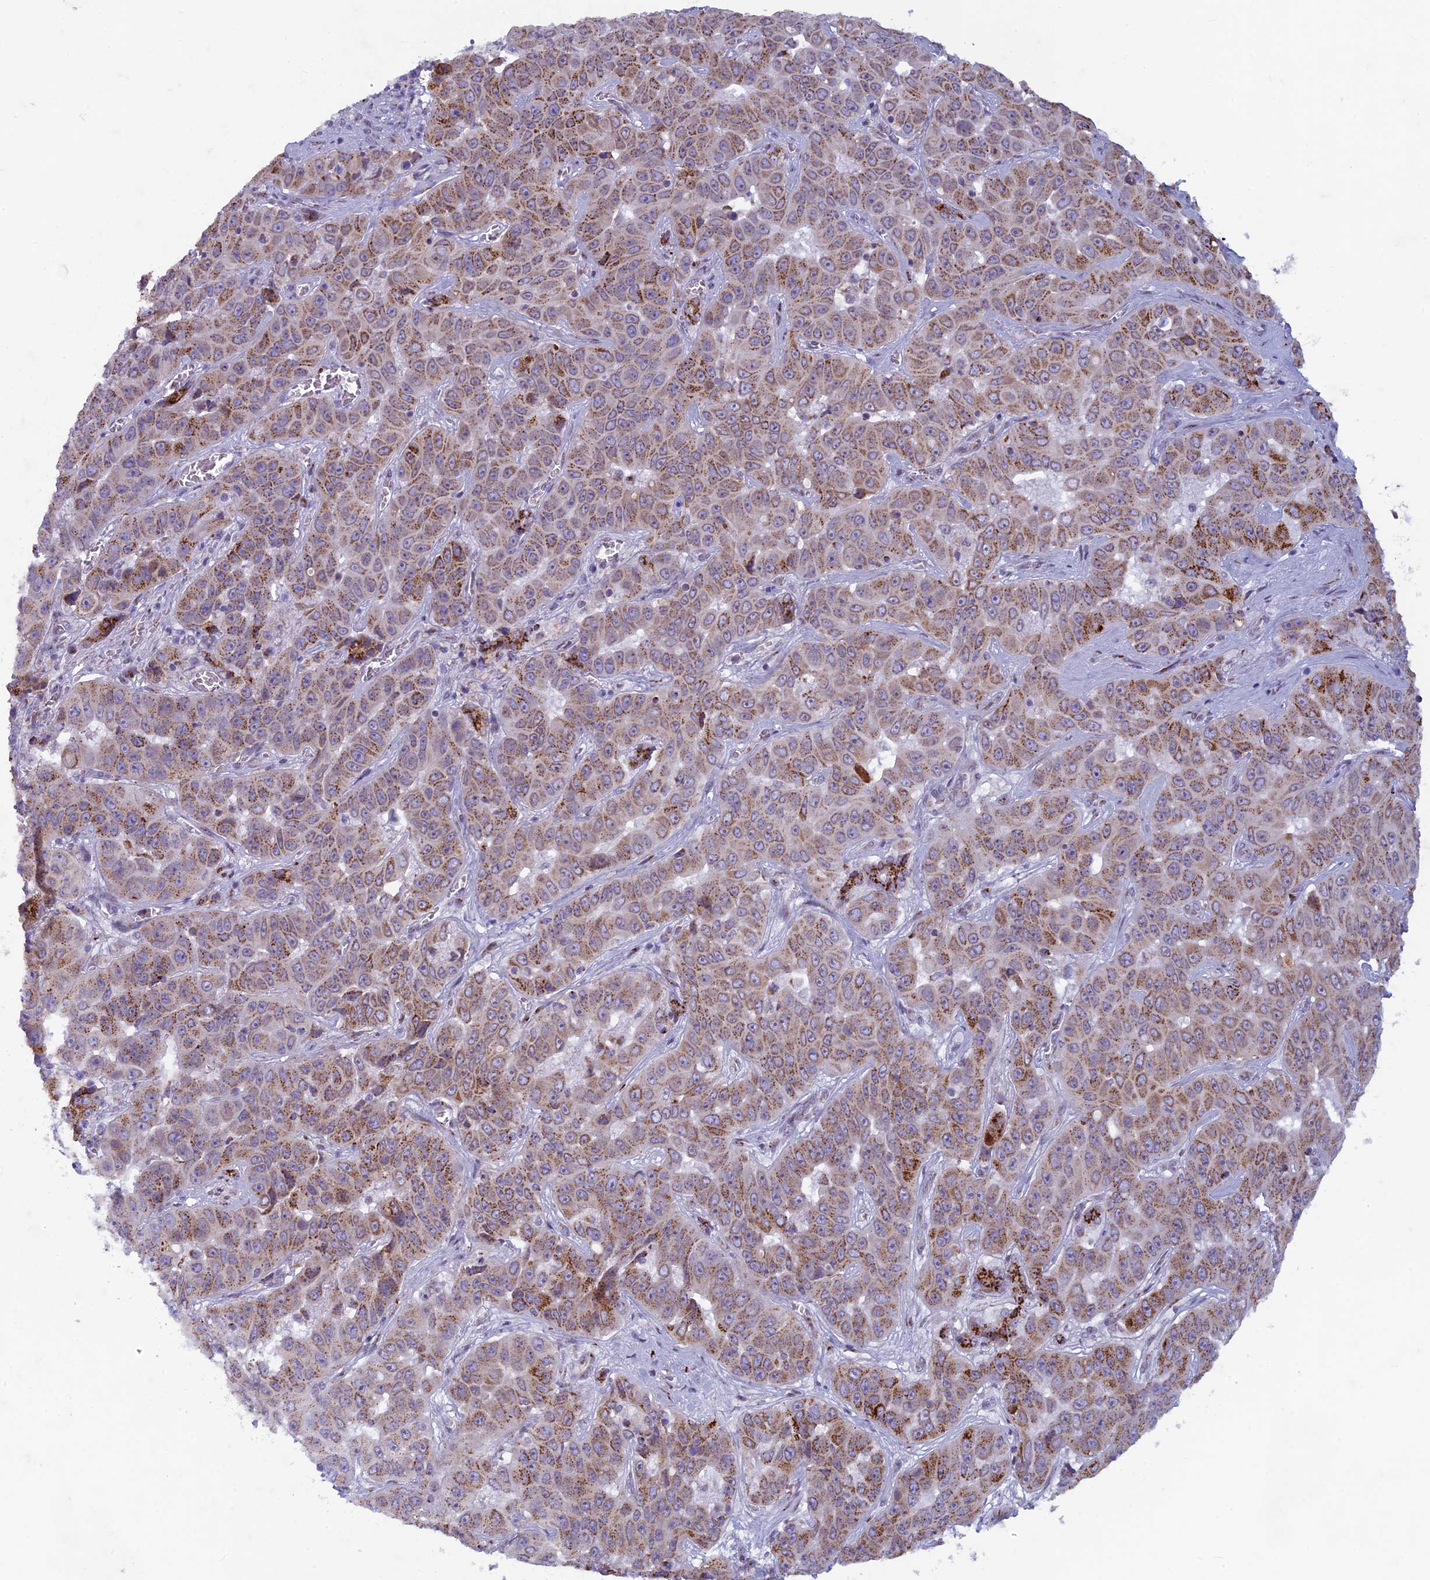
{"staining": {"intensity": "moderate", "quantity": ">75%", "location": "cytoplasmic/membranous"}, "tissue": "liver cancer", "cell_type": "Tumor cells", "image_type": "cancer", "snomed": [{"axis": "morphology", "description": "Cholangiocarcinoma"}, {"axis": "topography", "description": "Liver"}], "caption": "The histopathology image displays immunohistochemical staining of liver cholangiocarcinoma. There is moderate cytoplasmic/membranous expression is identified in approximately >75% of tumor cells.", "gene": "FAM3C", "patient": {"sex": "female", "age": 52}}